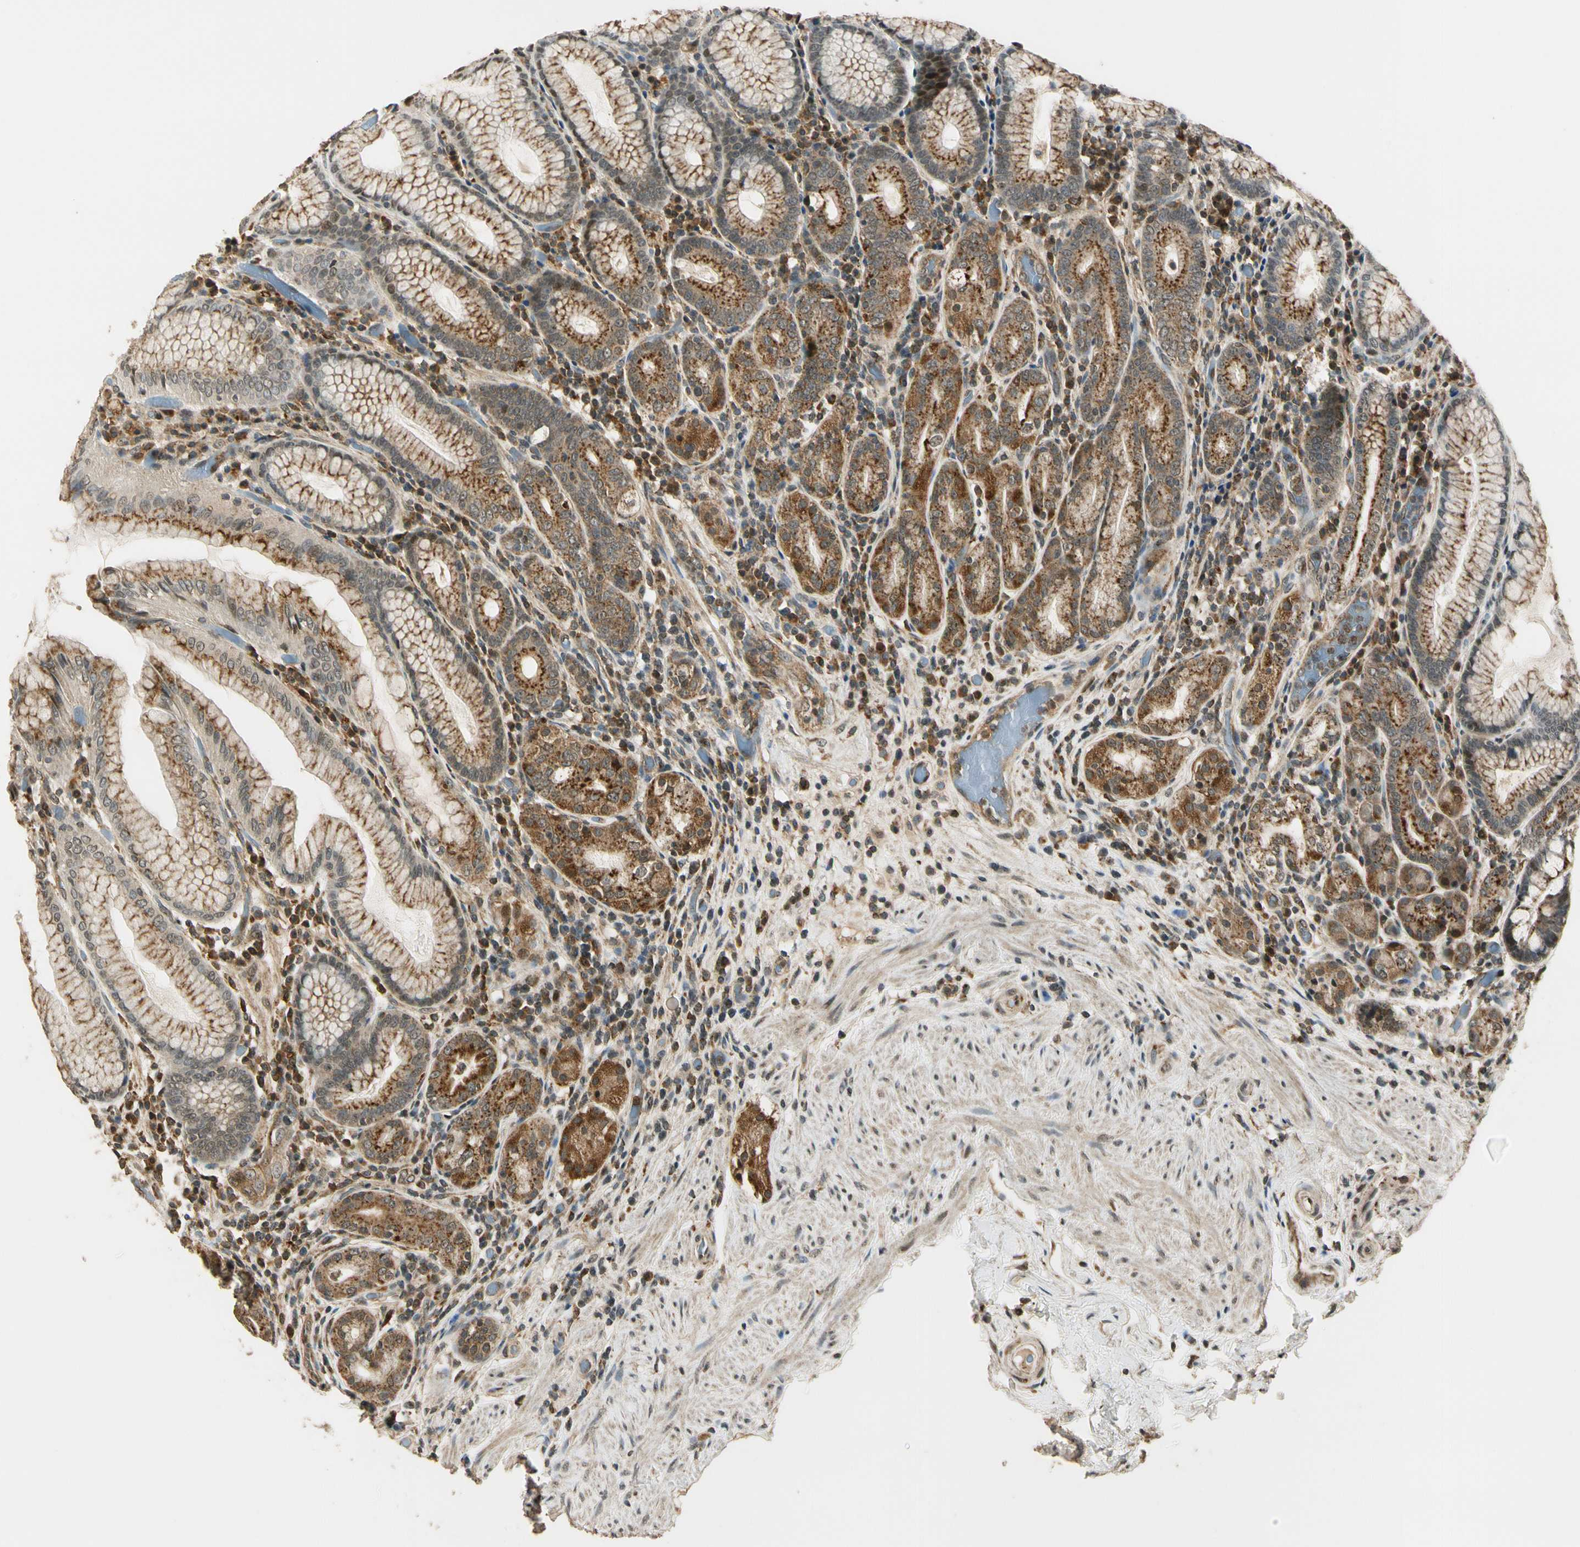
{"staining": {"intensity": "moderate", "quantity": ">75%", "location": "cytoplasmic/membranous,nuclear"}, "tissue": "stomach", "cell_type": "Glandular cells", "image_type": "normal", "snomed": [{"axis": "morphology", "description": "Normal tissue, NOS"}, {"axis": "topography", "description": "Stomach, lower"}], "caption": "High-power microscopy captured an immunohistochemistry image of normal stomach, revealing moderate cytoplasmic/membranous,nuclear staining in about >75% of glandular cells. The protein of interest is stained brown, and the nuclei are stained in blue (DAB (3,3'-diaminobenzidine) IHC with brightfield microscopy, high magnification).", "gene": "LAMTOR1", "patient": {"sex": "female", "age": 76}}